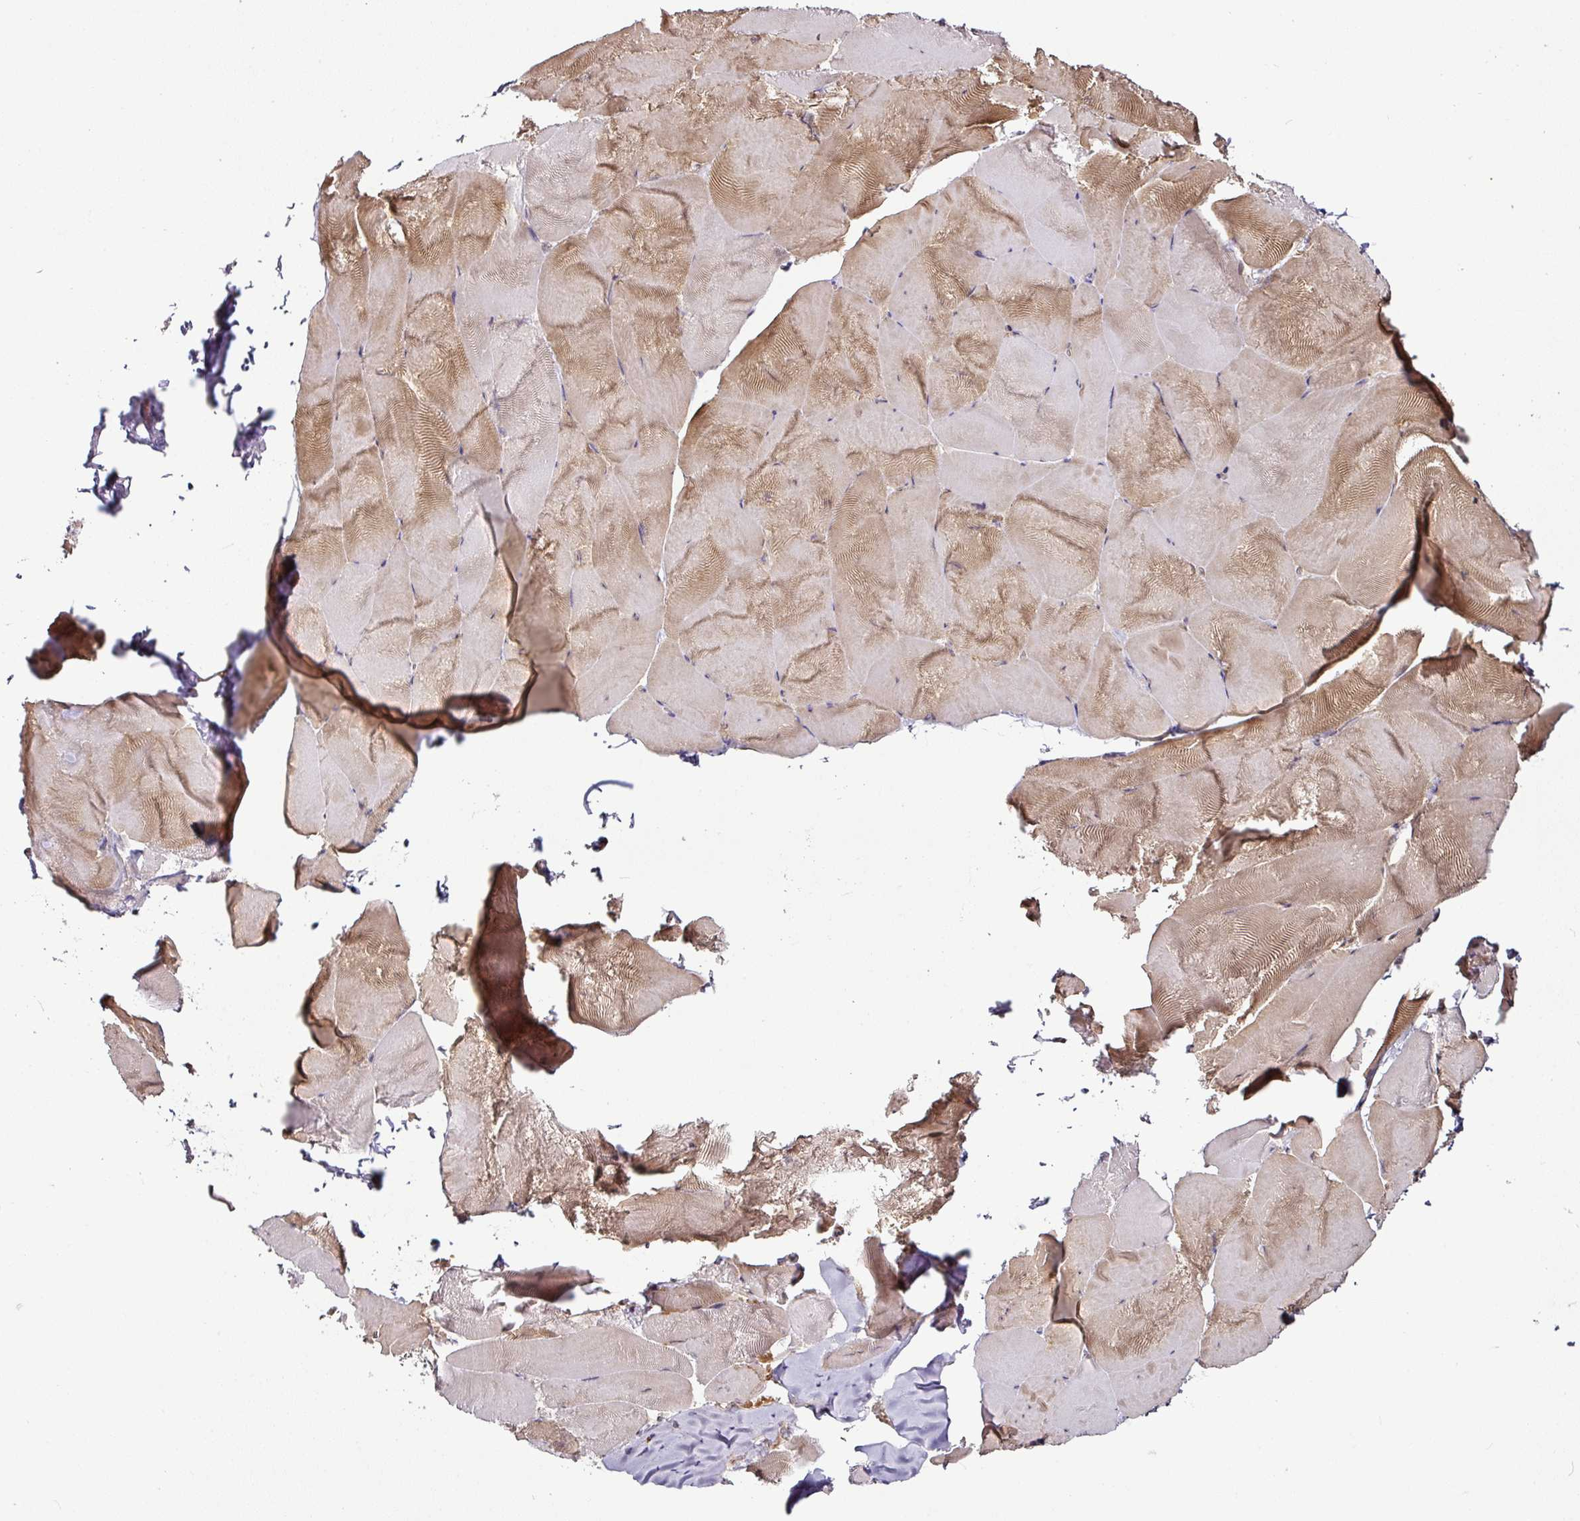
{"staining": {"intensity": "moderate", "quantity": "25%-75%", "location": "cytoplasmic/membranous"}, "tissue": "skeletal muscle", "cell_type": "Myocytes", "image_type": "normal", "snomed": [{"axis": "morphology", "description": "Normal tissue, NOS"}, {"axis": "topography", "description": "Skeletal muscle"}], "caption": "This histopathology image demonstrates IHC staining of unremarkable skeletal muscle, with medium moderate cytoplasmic/membranous positivity in about 25%-75% of myocytes.", "gene": "DCAF13", "patient": {"sex": "female", "age": 64}}